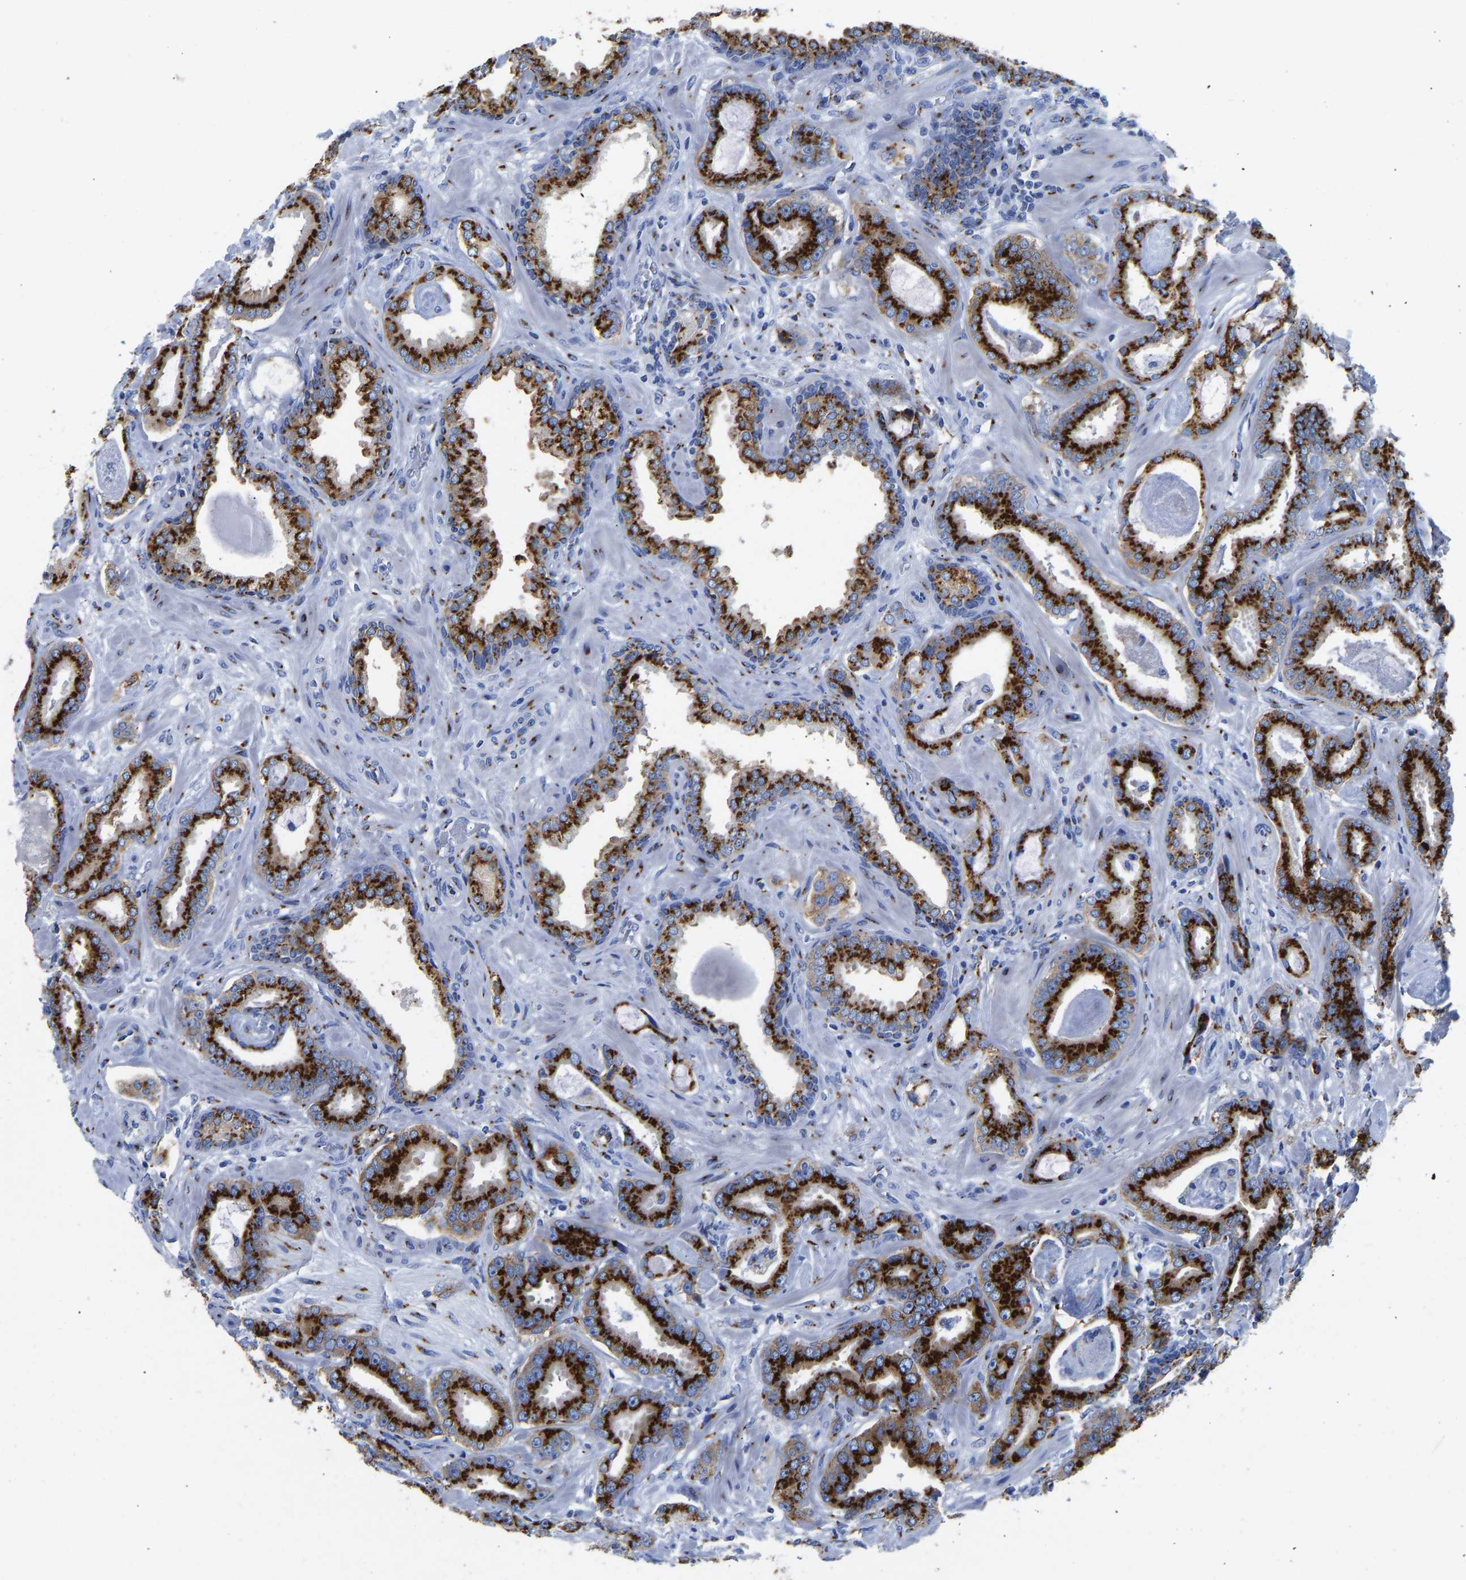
{"staining": {"intensity": "strong", "quantity": ">75%", "location": "cytoplasmic/membranous"}, "tissue": "prostate cancer", "cell_type": "Tumor cells", "image_type": "cancer", "snomed": [{"axis": "morphology", "description": "Adenocarcinoma, Low grade"}, {"axis": "topography", "description": "Prostate"}], "caption": "Approximately >75% of tumor cells in prostate adenocarcinoma (low-grade) demonstrate strong cytoplasmic/membranous protein staining as visualized by brown immunohistochemical staining.", "gene": "TMEM87A", "patient": {"sex": "male", "age": 53}}